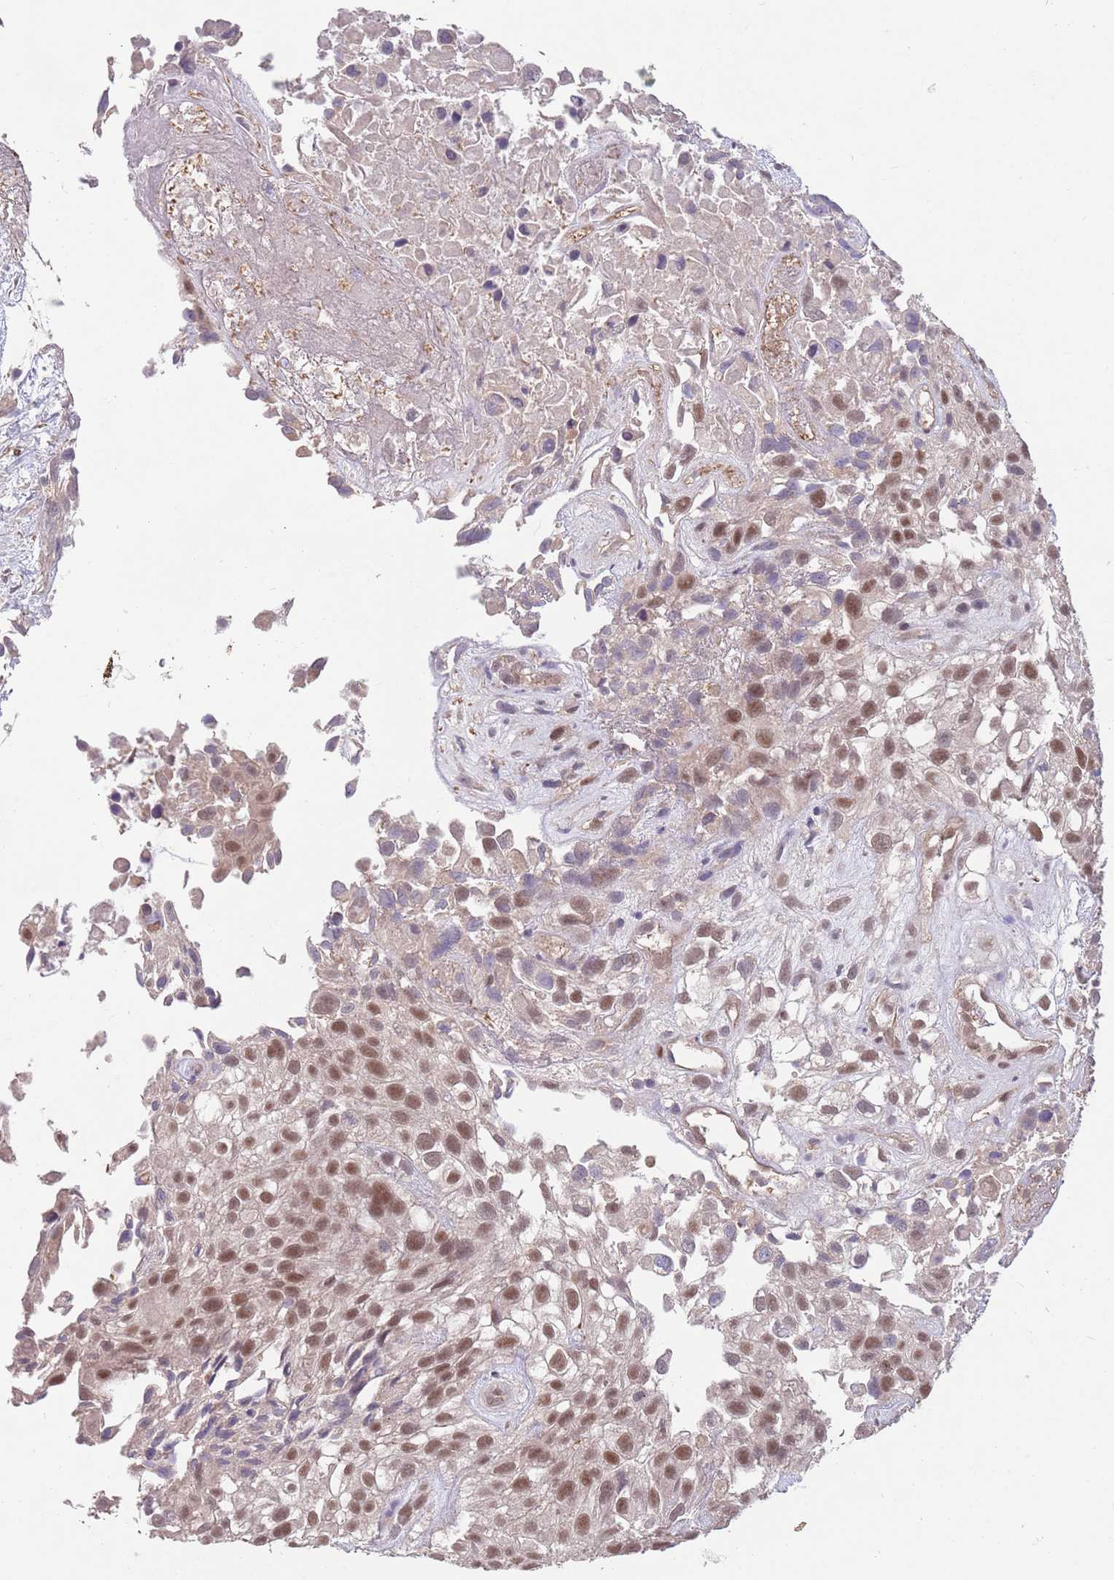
{"staining": {"intensity": "weak", "quantity": ">75%", "location": "nuclear"}, "tissue": "urothelial cancer", "cell_type": "Tumor cells", "image_type": "cancer", "snomed": [{"axis": "morphology", "description": "Urothelial carcinoma, High grade"}, {"axis": "topography", "description": "Urinary bladder"}], "caption": "An immunohistochemistry image of neoplastic tissue is shown. Protein staining in brown highlights weak nuclear positivity in urothelial cancer within tumor cells.", "gene": "MEI1", "patient": {"sex": "male", "age": 56}}